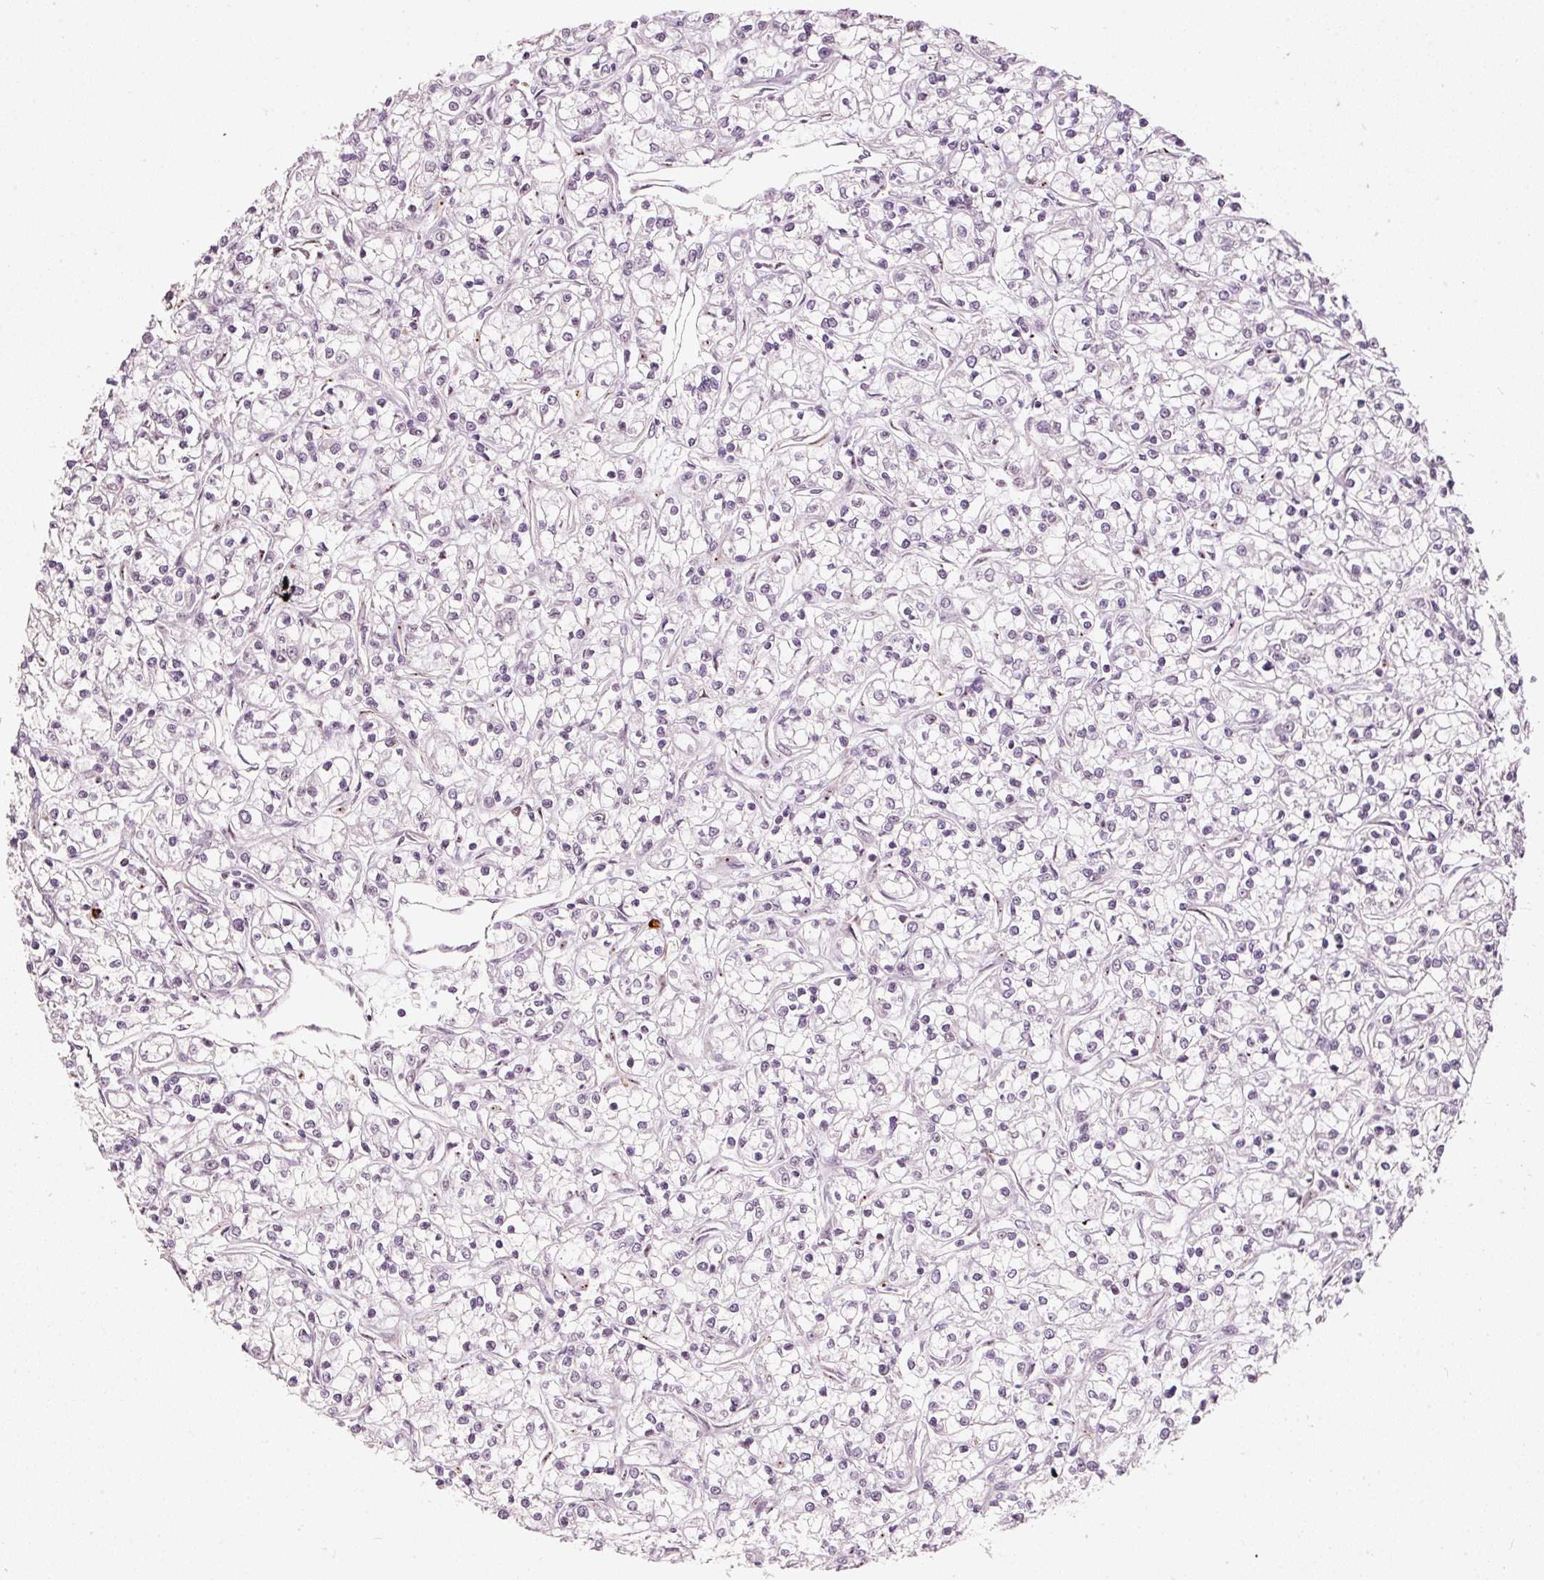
{"staining": {"intensity": "negative", "quantity": "none", "location": "none"}, "tissue": "renal cancer", "cell_type": "Tumor cells", "image_type": "cancer", "snomed": [{"axis": "morphology", "description": "Adenocarcinoma, NOS"}, {"axis": "topography", "description": "Kidney"}], "caption": "Immunohistochemistry of renal cancer (adenocarcinoma) demonstrates no staining in tumor cells. (Stains: DAB (3,3'-diaminobenzidine) IHC with hematoxylin counter stain, Microscopy: brightfield microscopy at high magnification).", "gene": "MXRA8", "patient": {"sex": "female", "age": 59}}